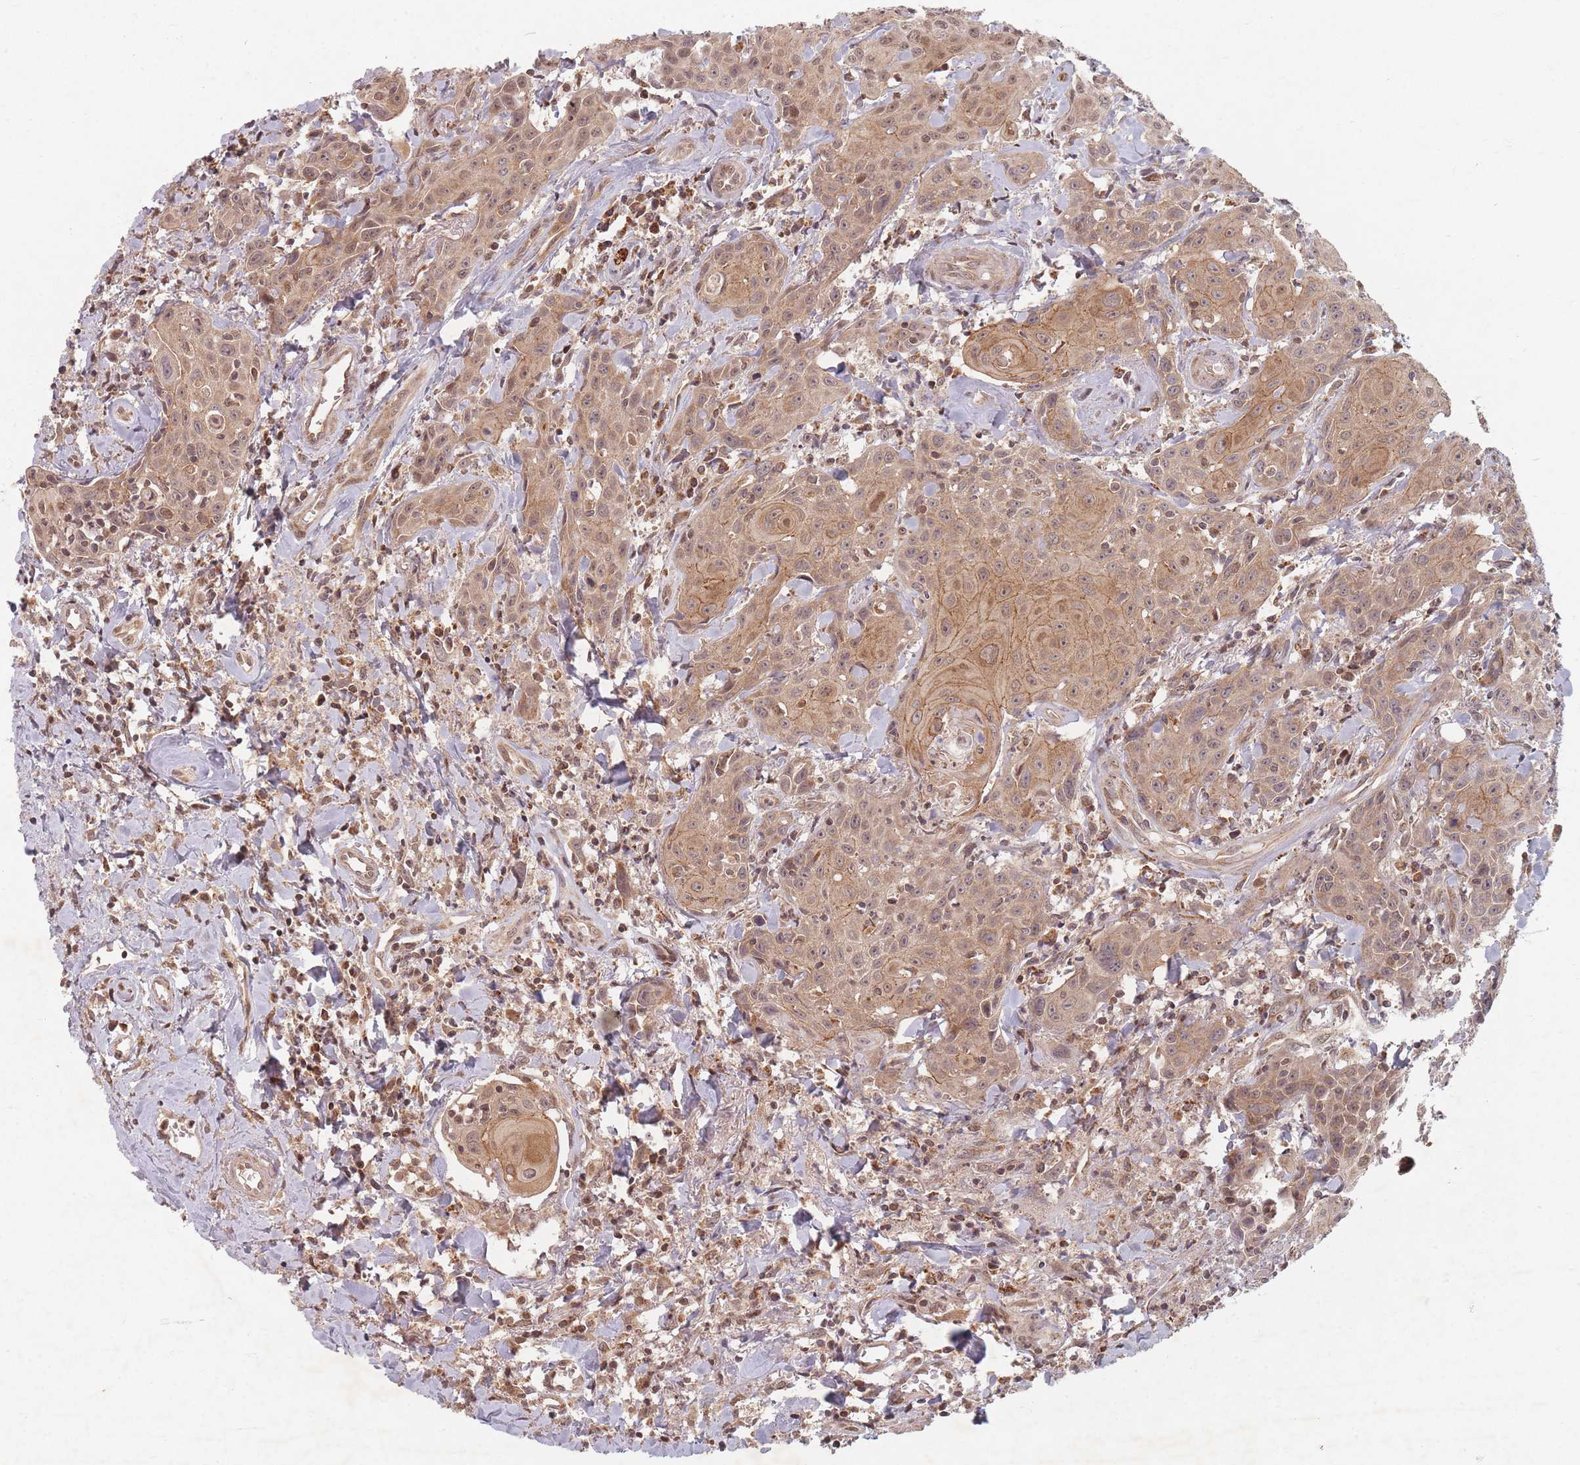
{"staining": {"intensity": "moderate", "quantity": ">75%", "location": "cytoplasmic/membranous,nuclear"}, "tissue": "head and neck cancer", "cell_type": "Tumor cells", "image_type": "cancer", "snomed": [{"axis": "morphology", "description": "Squamous cell carcinoma, NOS"}, {"axis": "topography", "description": "Oral tissue"}, {"axis": "topography", "description": "Head-Neck"}], "caption": "Head and neck squamous cell carcinoma was stained to show a protein in brown. There is medium levels of moderate cytoplasmic/membranous and nuclear staining in about >75% of tumor cells.", "gene": "RADX", "patient": {"sex": "female", "age": 82}}